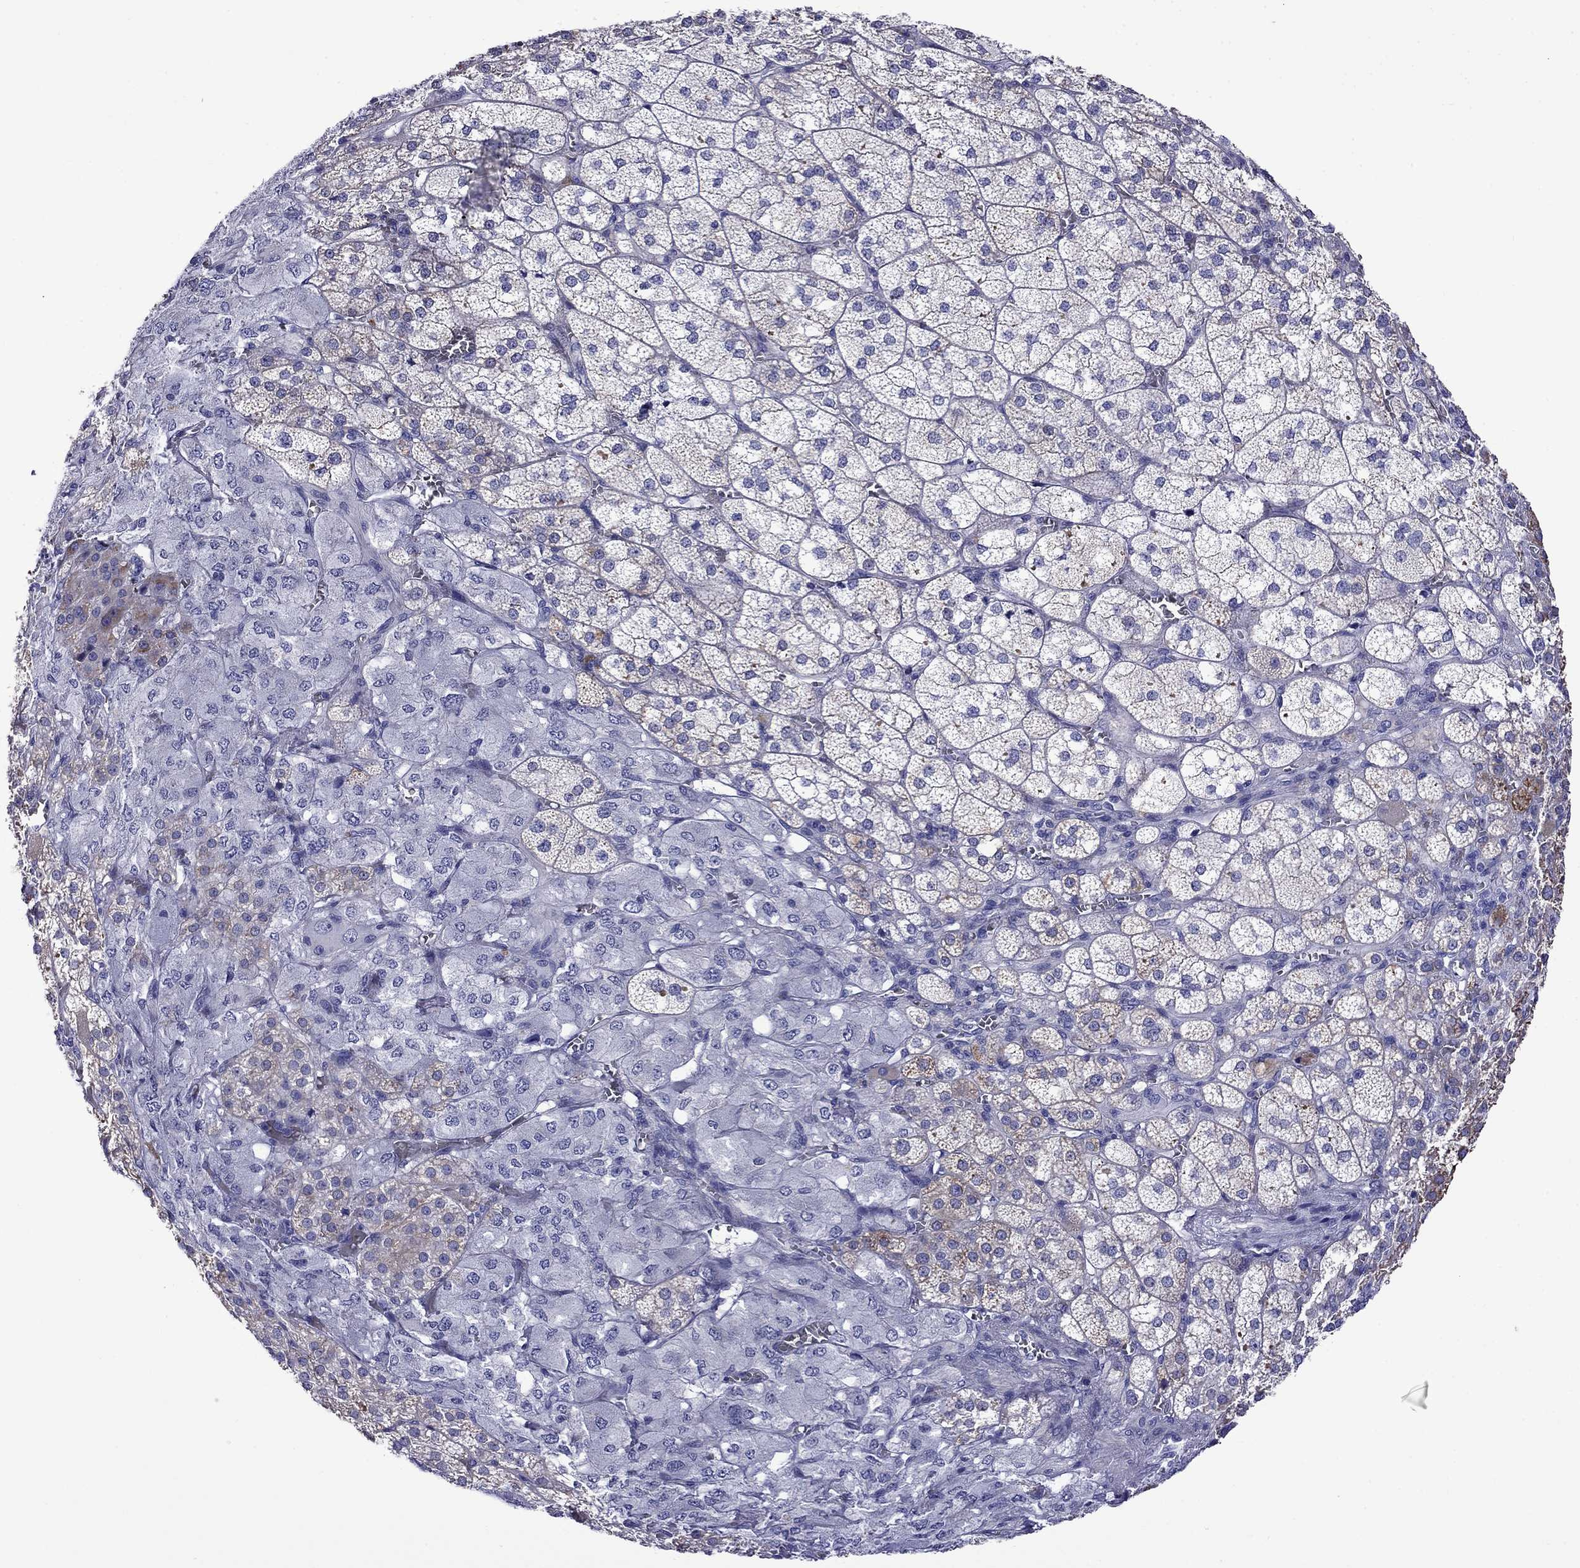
{"staining": {"intensity": "strong", "quantity": "<25%", "location": "cytoplasmic/membranous"}, "tissue": "adrenal gland", "cell_type": "Glandular cells", "image_type": "normal", "snomed": [{"axis": "morphology", "description": "Normal tissue, NOS"}, {"axis": "topography", "description": "Adrenal gland"}], "caption": "This histopathology image reveals immunohistochemistry (IHC) staining of normal adrenal gland, with medium strong cytoplasmic/membranous expression in about <25% of glandular cells.", "gene": "STAR", "patient": {"sex": "female", "age": 60}}